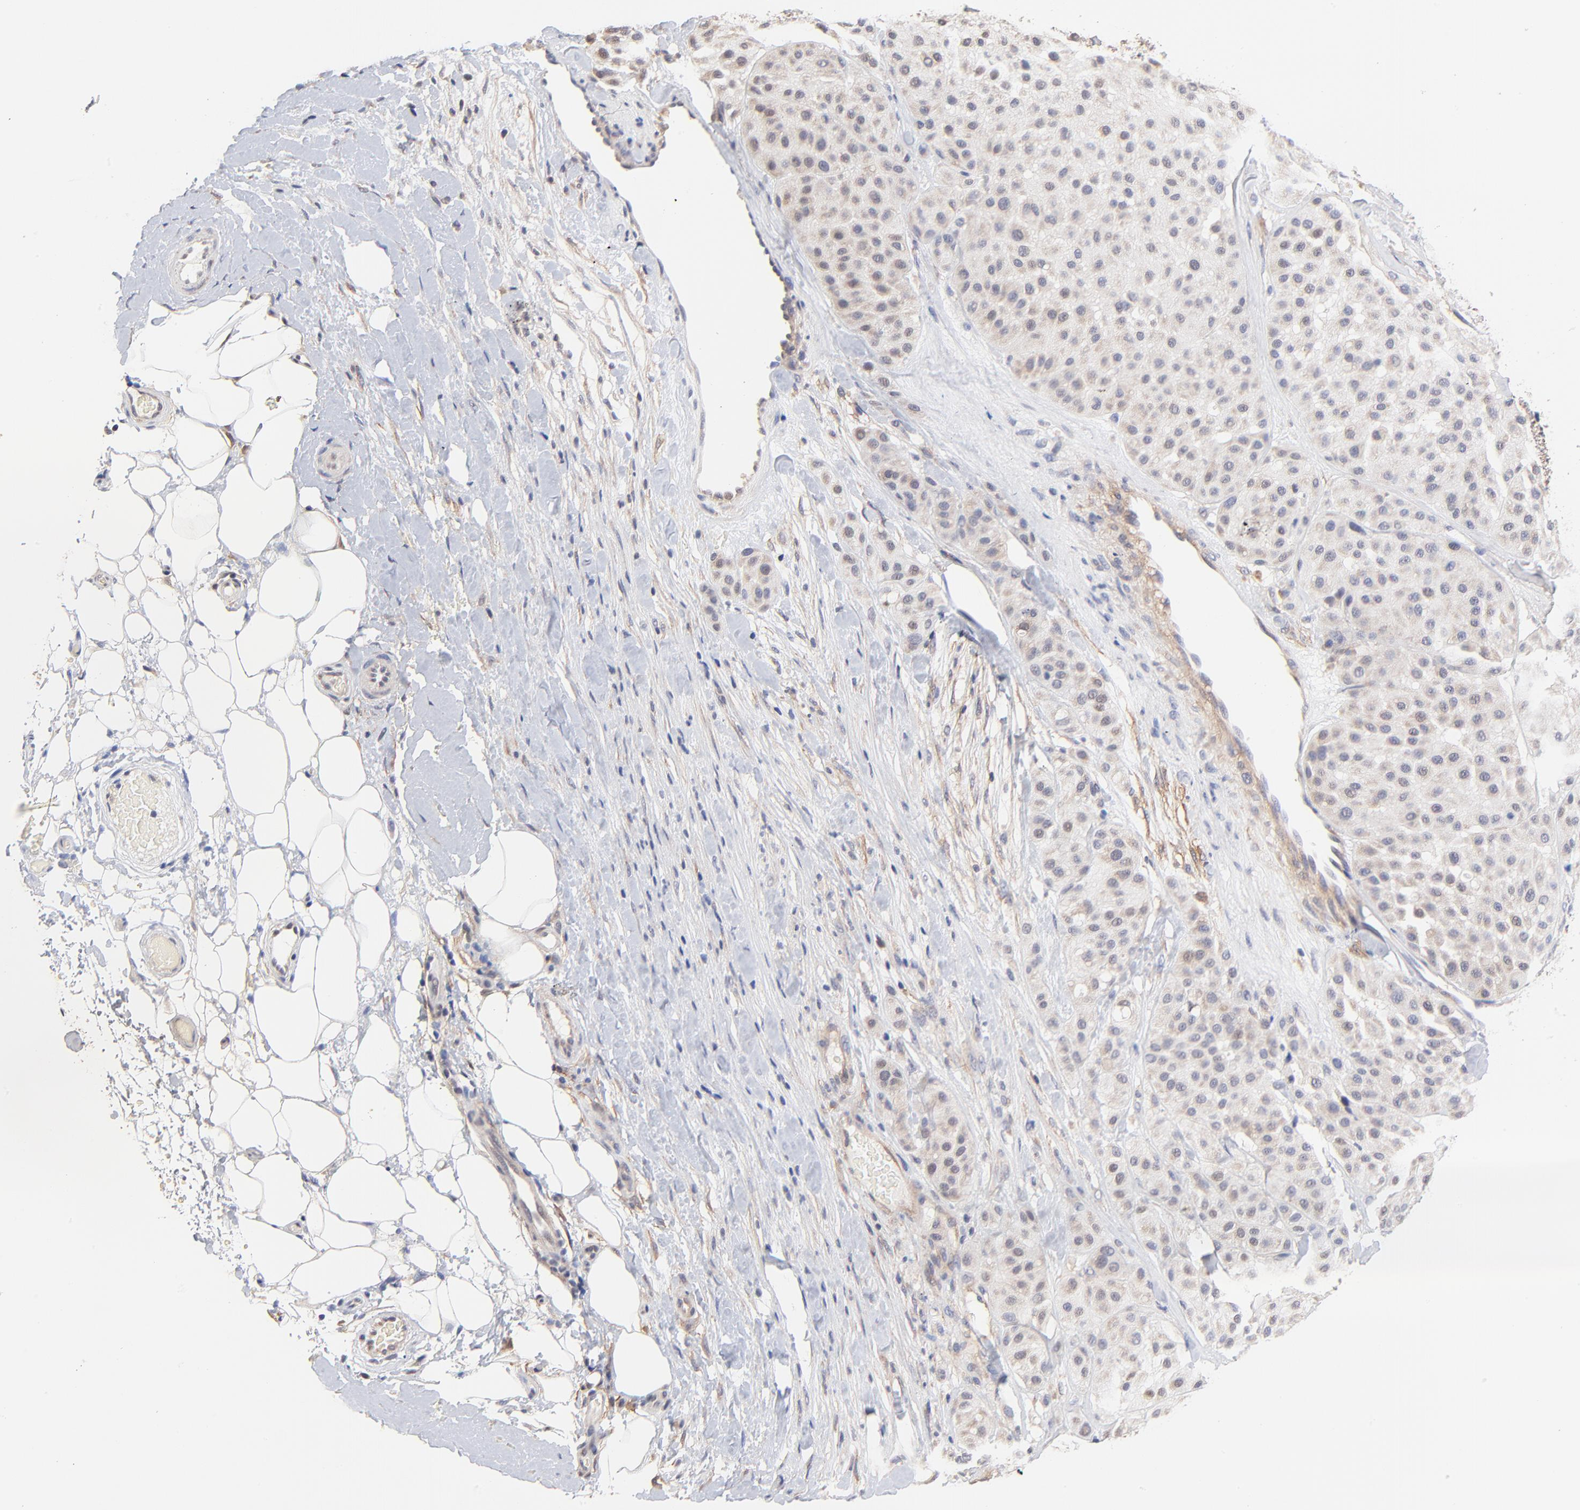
{"staining": {"intensity": "weak", "quantity": "25%-75%", "location": "cytoplasmic/membranous"}, "tissue": "melanoma", "cell_type": "Tumor cells", "image_type": "cancer", "snomed": [{"axis": "morphology", "description": "Normal tissue, NOS"}, {"axis": "morphology", "description": "Malignant melanoma, Metastatic site"}, {"axis": "topography", "description": "Skin"}], "caption": "IHC image of malignant melanoma (metastatic site) stained for a protein (brown), which reveals low levels of weak cytoplasmic/membranous positivity in about 25%-75% of tumor cells.", "gene": "PTK7", "patient": {"sex": "male", "age": 41}}